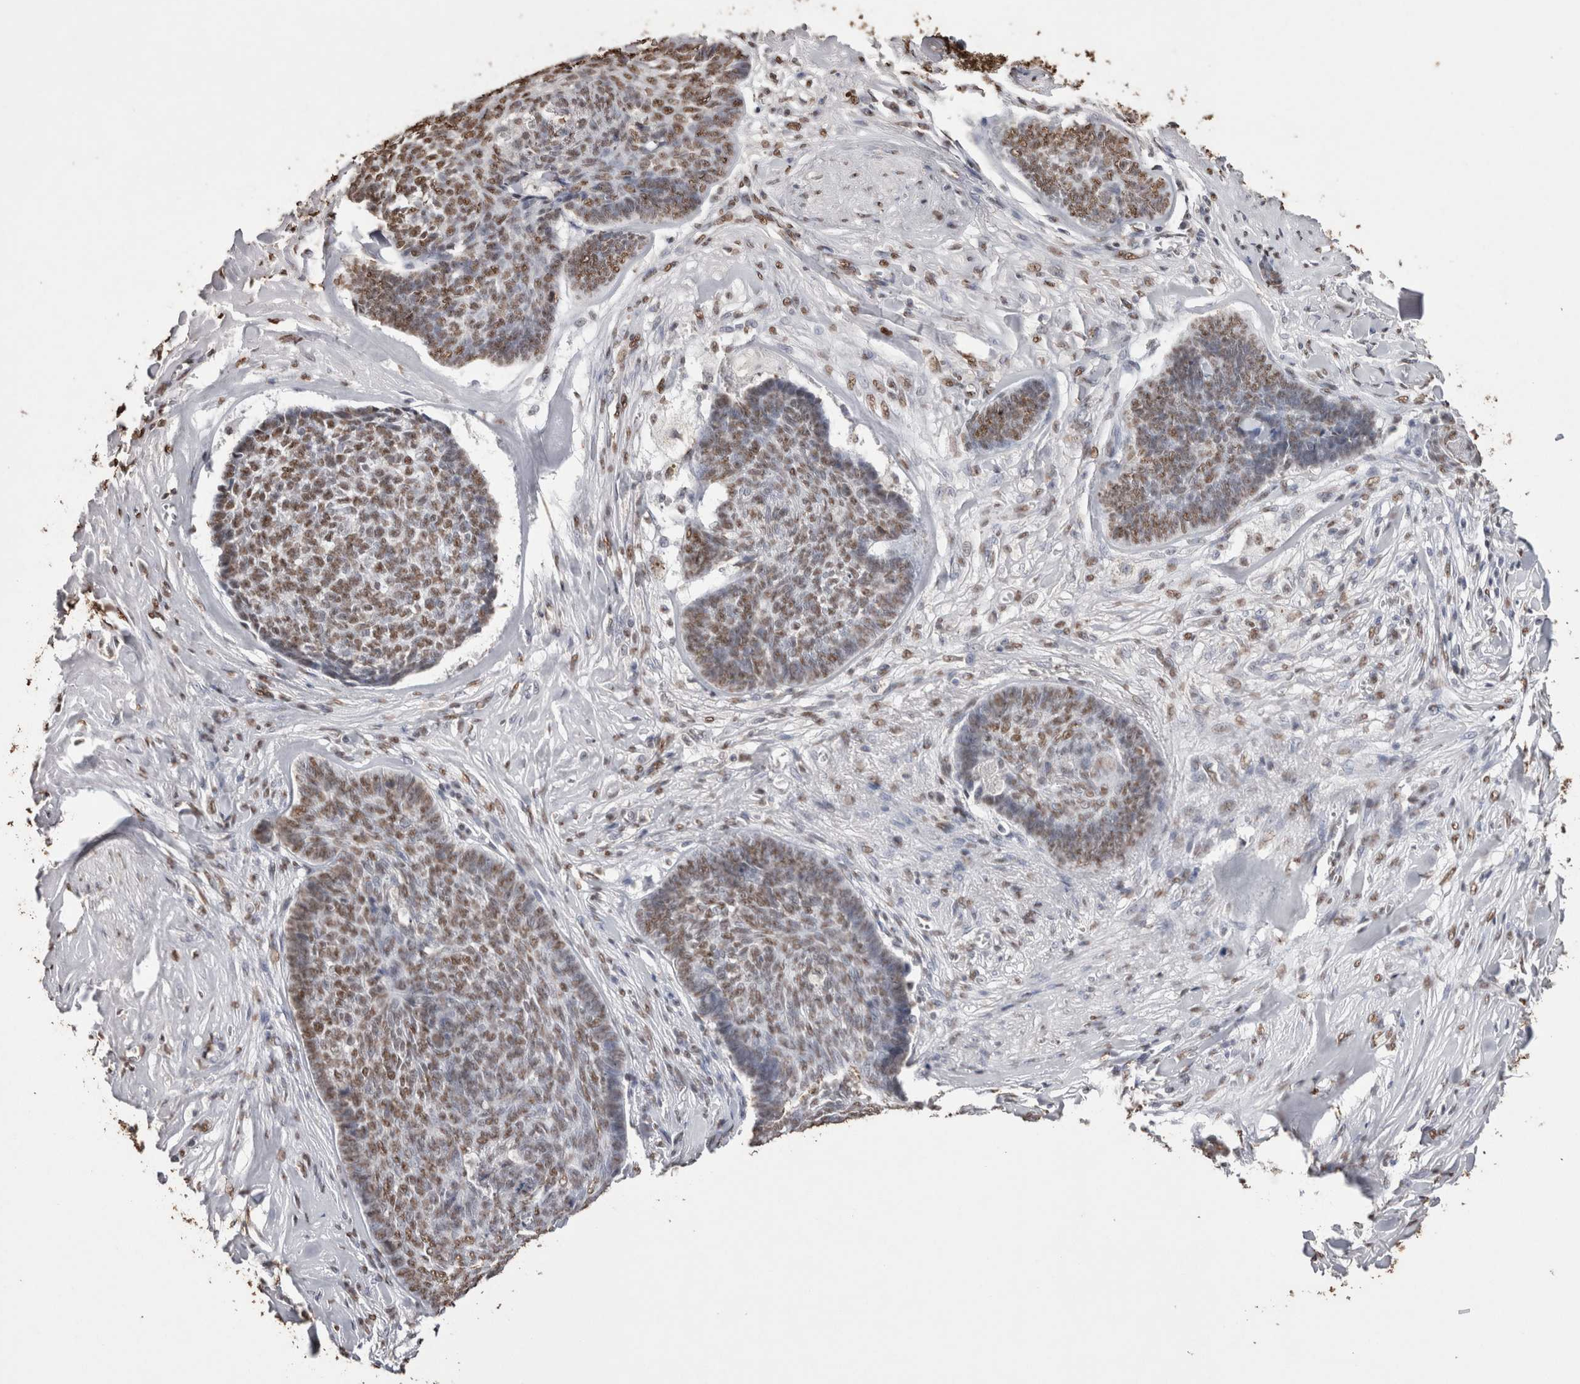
{"staining": {"intensity": "moderate", "quantity": "25%-75%", "location": "nuclear"}, "tissue": "skin cancer", "cell_type": "Tumor cells", "image_type": "cancer", "snomed": [{"axis": "morphology", "description": "Basal cell carcinoma"}, {"axis": "topography", "description": "Skin"}], "caption": "A brown stain labels moderate nuclear expression of a protein in human skin basal cell carcinoma tumor cells. (DAB (3,3'-diaminobenzidine) = brown stain, brightfield microscopy at high magnification).", "gene": "NTHL1", "patient": {"sex": "male", "age": 84}}